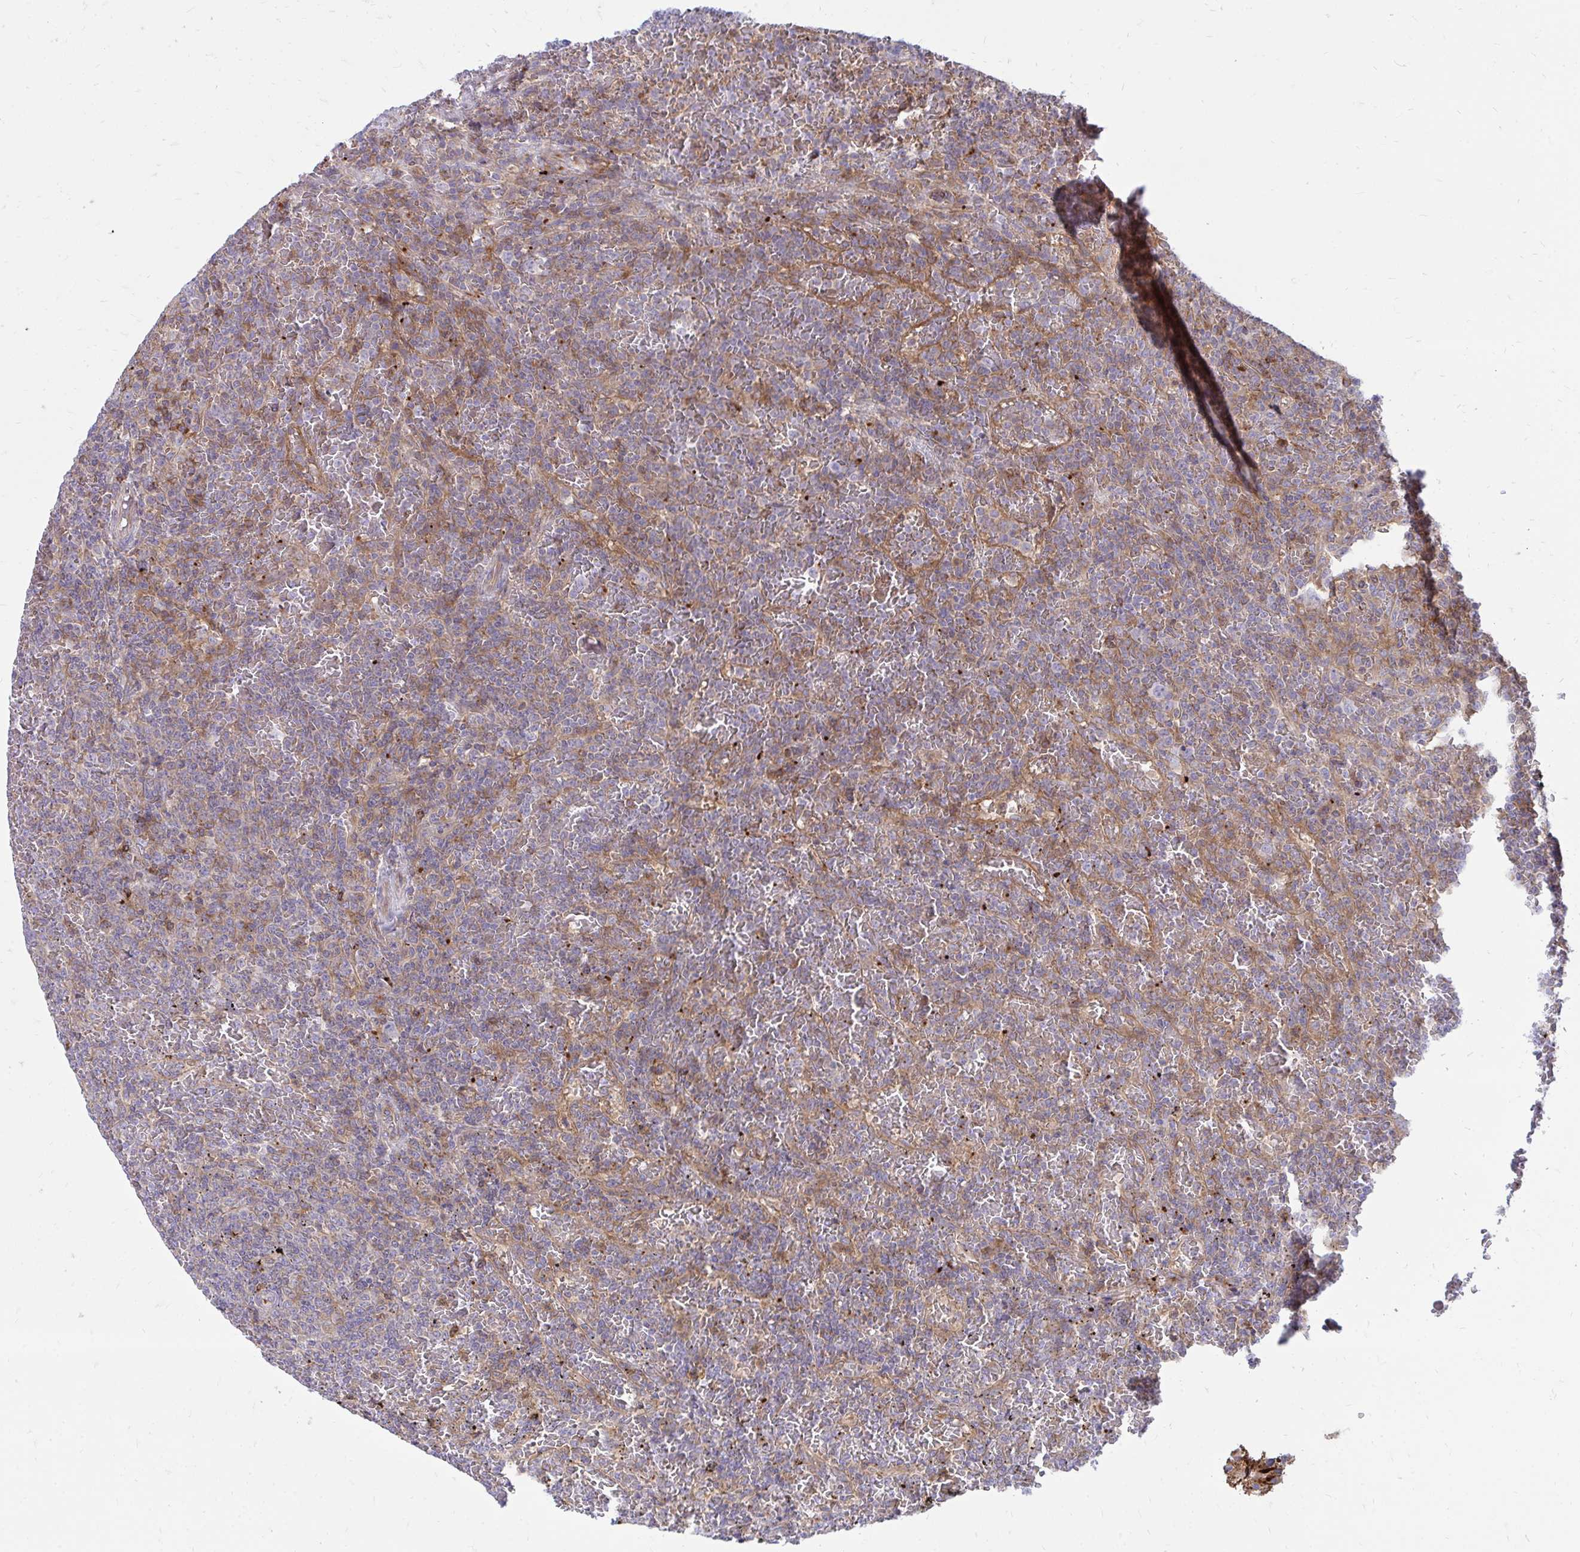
{"staining": {"intensity": "weak", "quantity": "25%-75%", "location": "cytoplasmic/membranous"}, "tissue": "lymphoma", "cell_type": "Tumor cells", "image_type": "cancer", "snomed": [{"axis": "morphology", "description": "Malignant lymphoma, non-Hodgkin's type, Low grade"}, {"axis": "topography", "description": "Spleen"}], "caption": "Weak cytoplasmic/membranous protein expression is seen in about 25%-75% of tumor cells in lymphoma.", "gene": "ASAP1", "patient": {"sex": "female", "age": 77}}